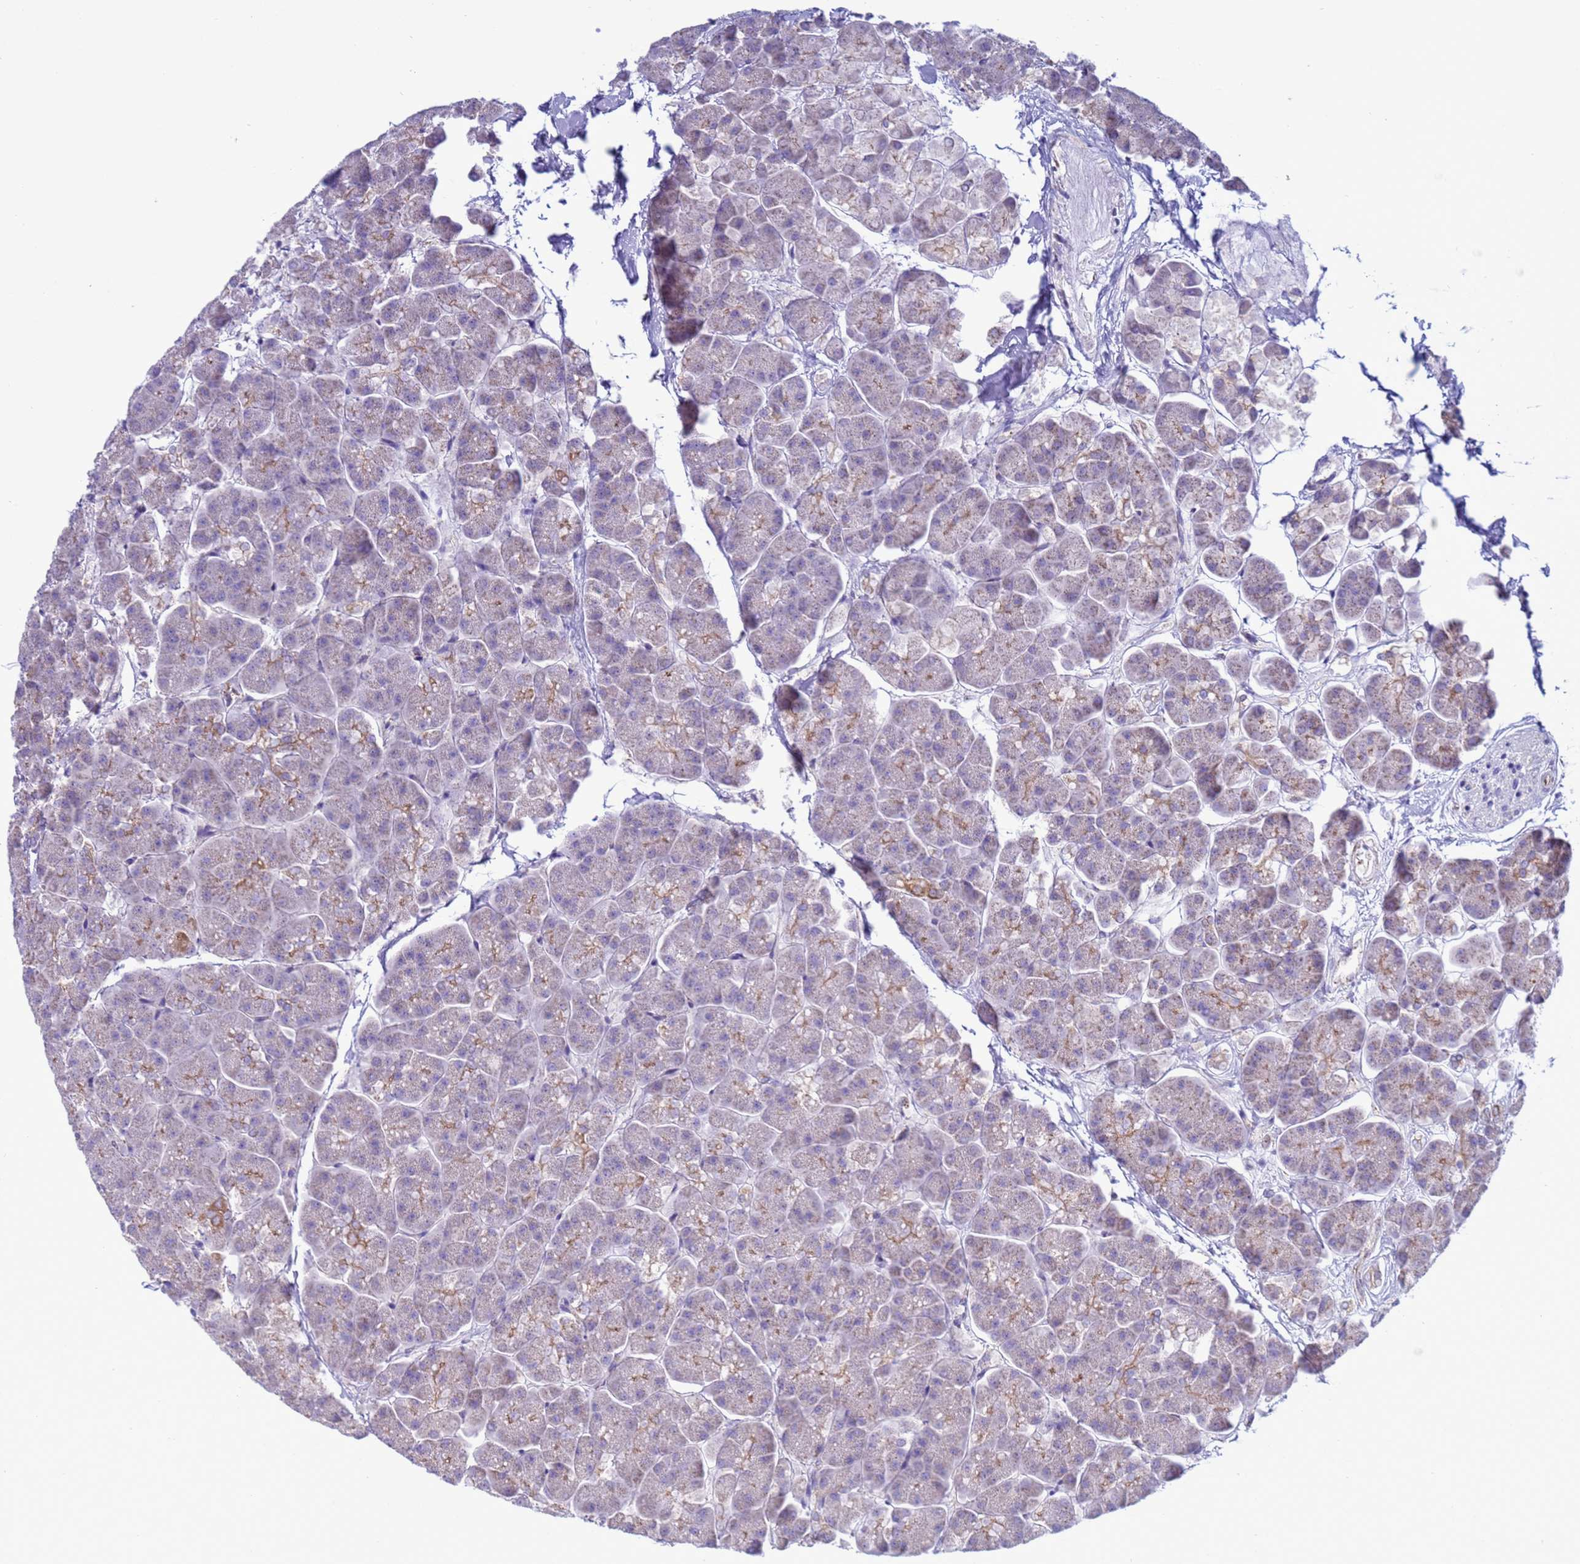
{"staining": {"intensity": "moderate", "quantity": "<25%", "location": "cytoplasmic/membranous"}, "tissue": "pancreas", "cell_type": "Exocrine glandular cells", "image_type": "normal", "snomed": [{"axis": "morphology", "description": "Normal tissue, NOS"}, {"axis": "topography", "description": "Pancreas"}, {"axis": "topography", "description": "Peripheral nerve tissue"}], "caption": "A brown stain shows moderate cytoplasmic/membranous positivity of a protein in exocrine glandular cells of benign human pancreas.", "gene": "HPCAL1", "patient": {"sex": "male", "age": 54}}